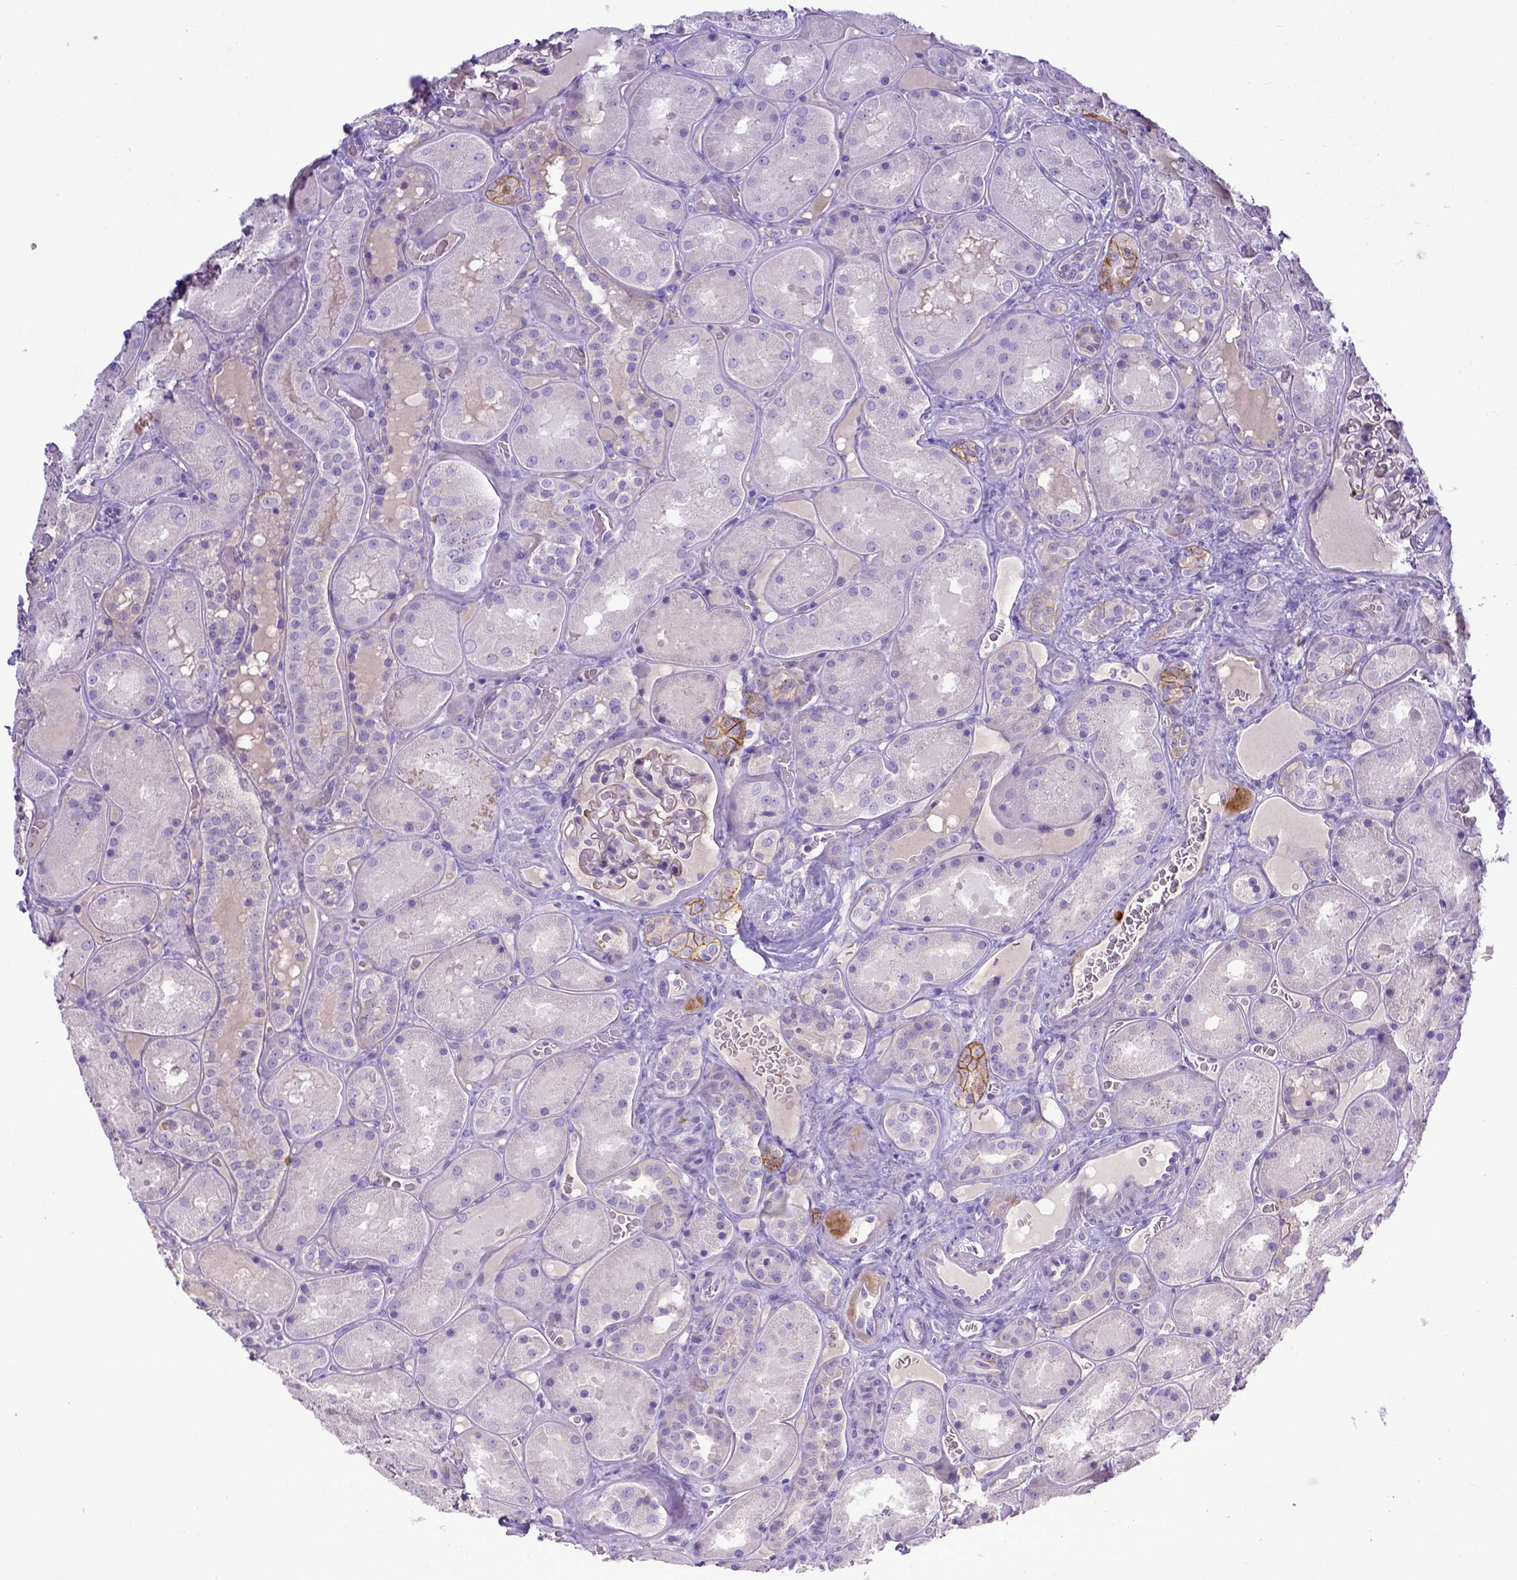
{"staining": {"intensity": "negative", "quantity": "none", "location": "none"}, "tissue": "kidney", "cell_type": "Cells in glomeruli", "image_type": "normal", "snomed": [{"axis": "morphology", "description": "Normal tissue, NOS"}, {"axis": "topography", "description": "Kidney"}], "caption": "Immunohistochemistry (IHC) image of unremarkable kidney: human kidney stained with DAB (3,3'-diaminobenzidine) reveals no significant protein staining in cells in glomeruli.", "gene": "BTN1A1", "patient": {"sex": "male", "age": 73}}